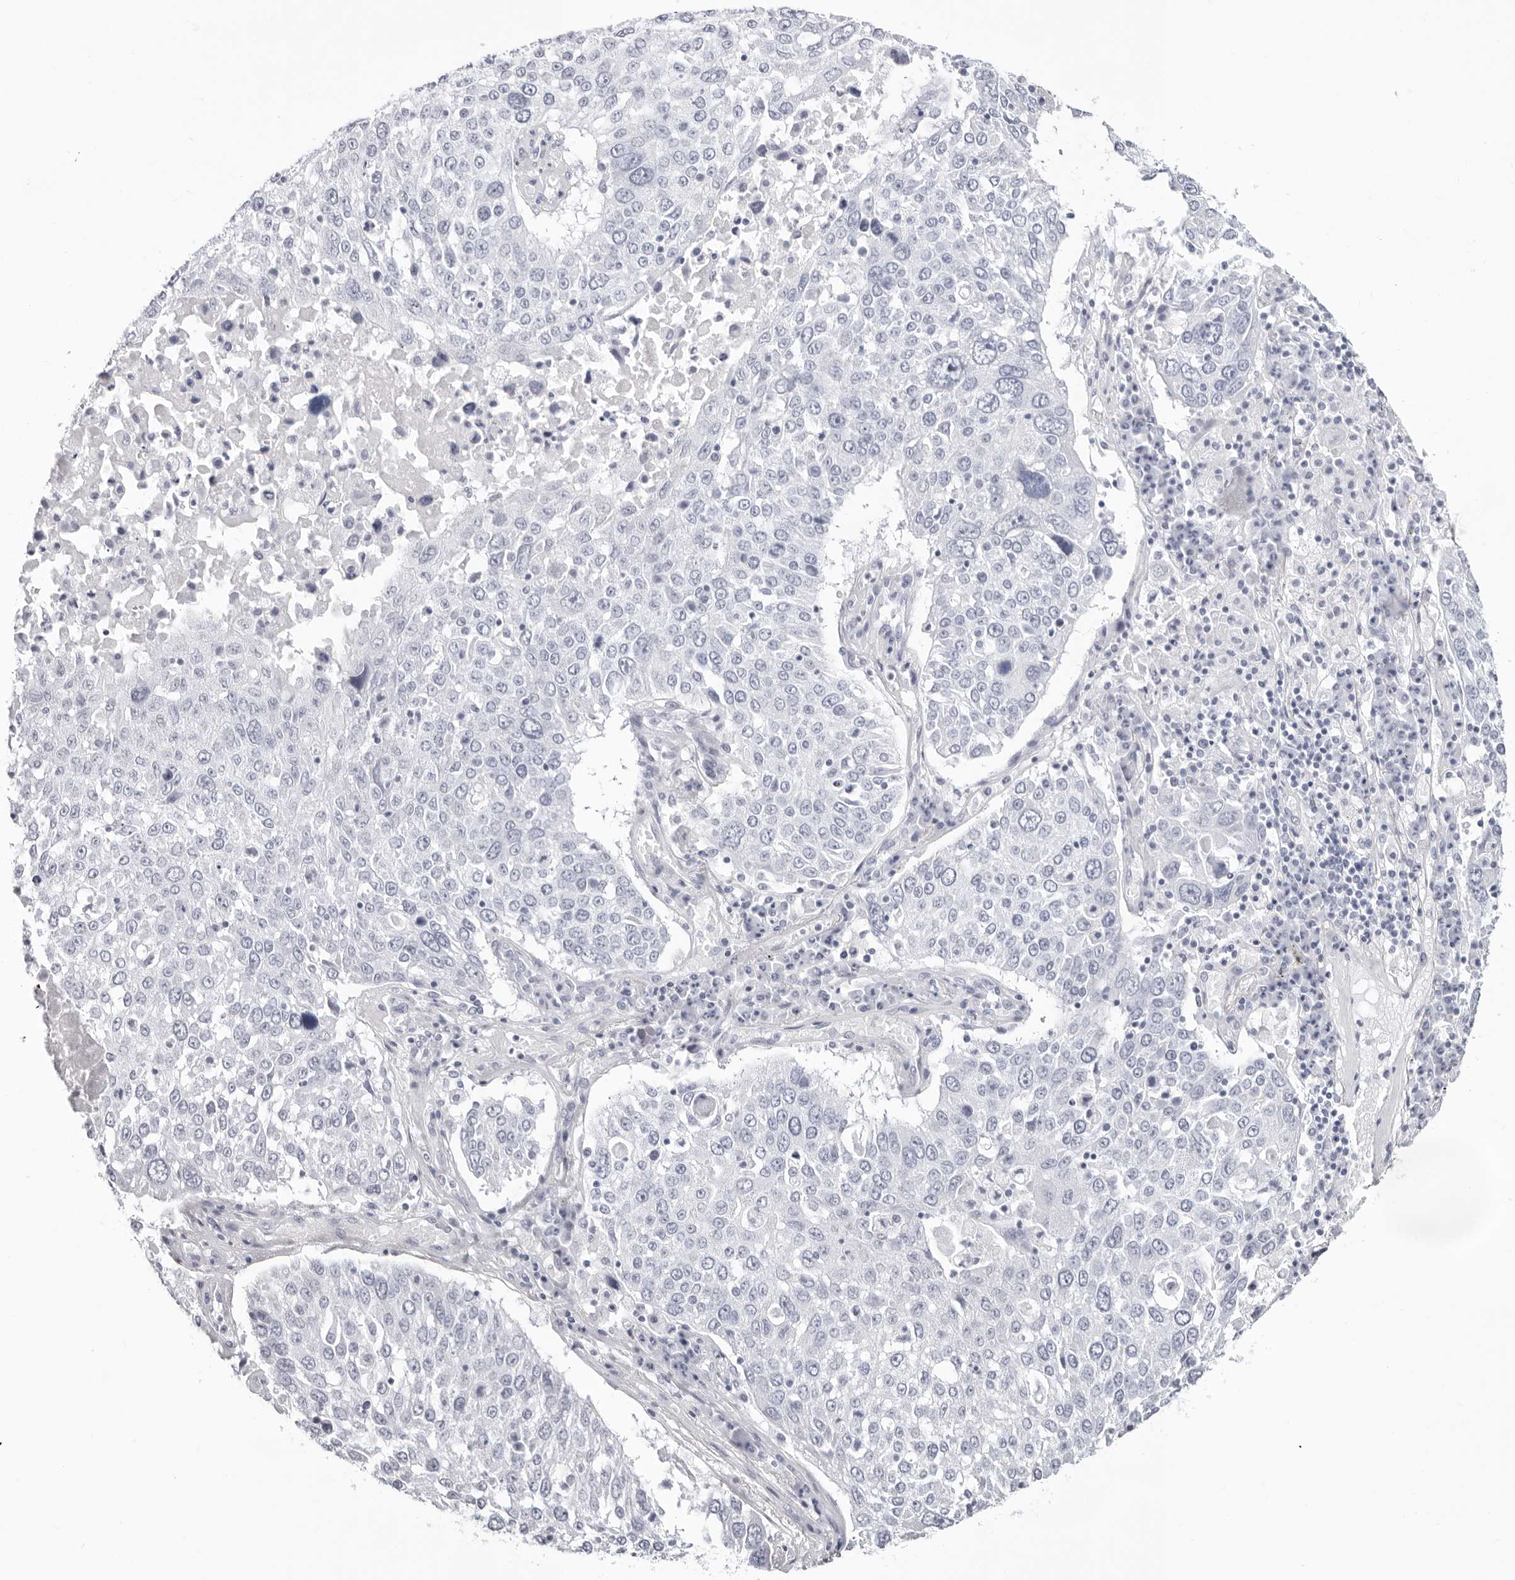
{"staining": {"intensity": "negative", "quantity": "none", "location": "none"}, "tissue": "lung cancer", "cell_type": "Tumor cells", "image_type": "cancer", "snomed": [{"axis": "morphology", "description": "Squamous cell carcinoma, NOS"}, {"axis": "topography", "description": "Lung"}], "caption": "DAB immunohistochemical staining of squamous cell carcinoma (lung) exhibits no significant positivity in tumor cells.", "gene": "INSL3", "patient": {"sex": "male", "age": 65}}